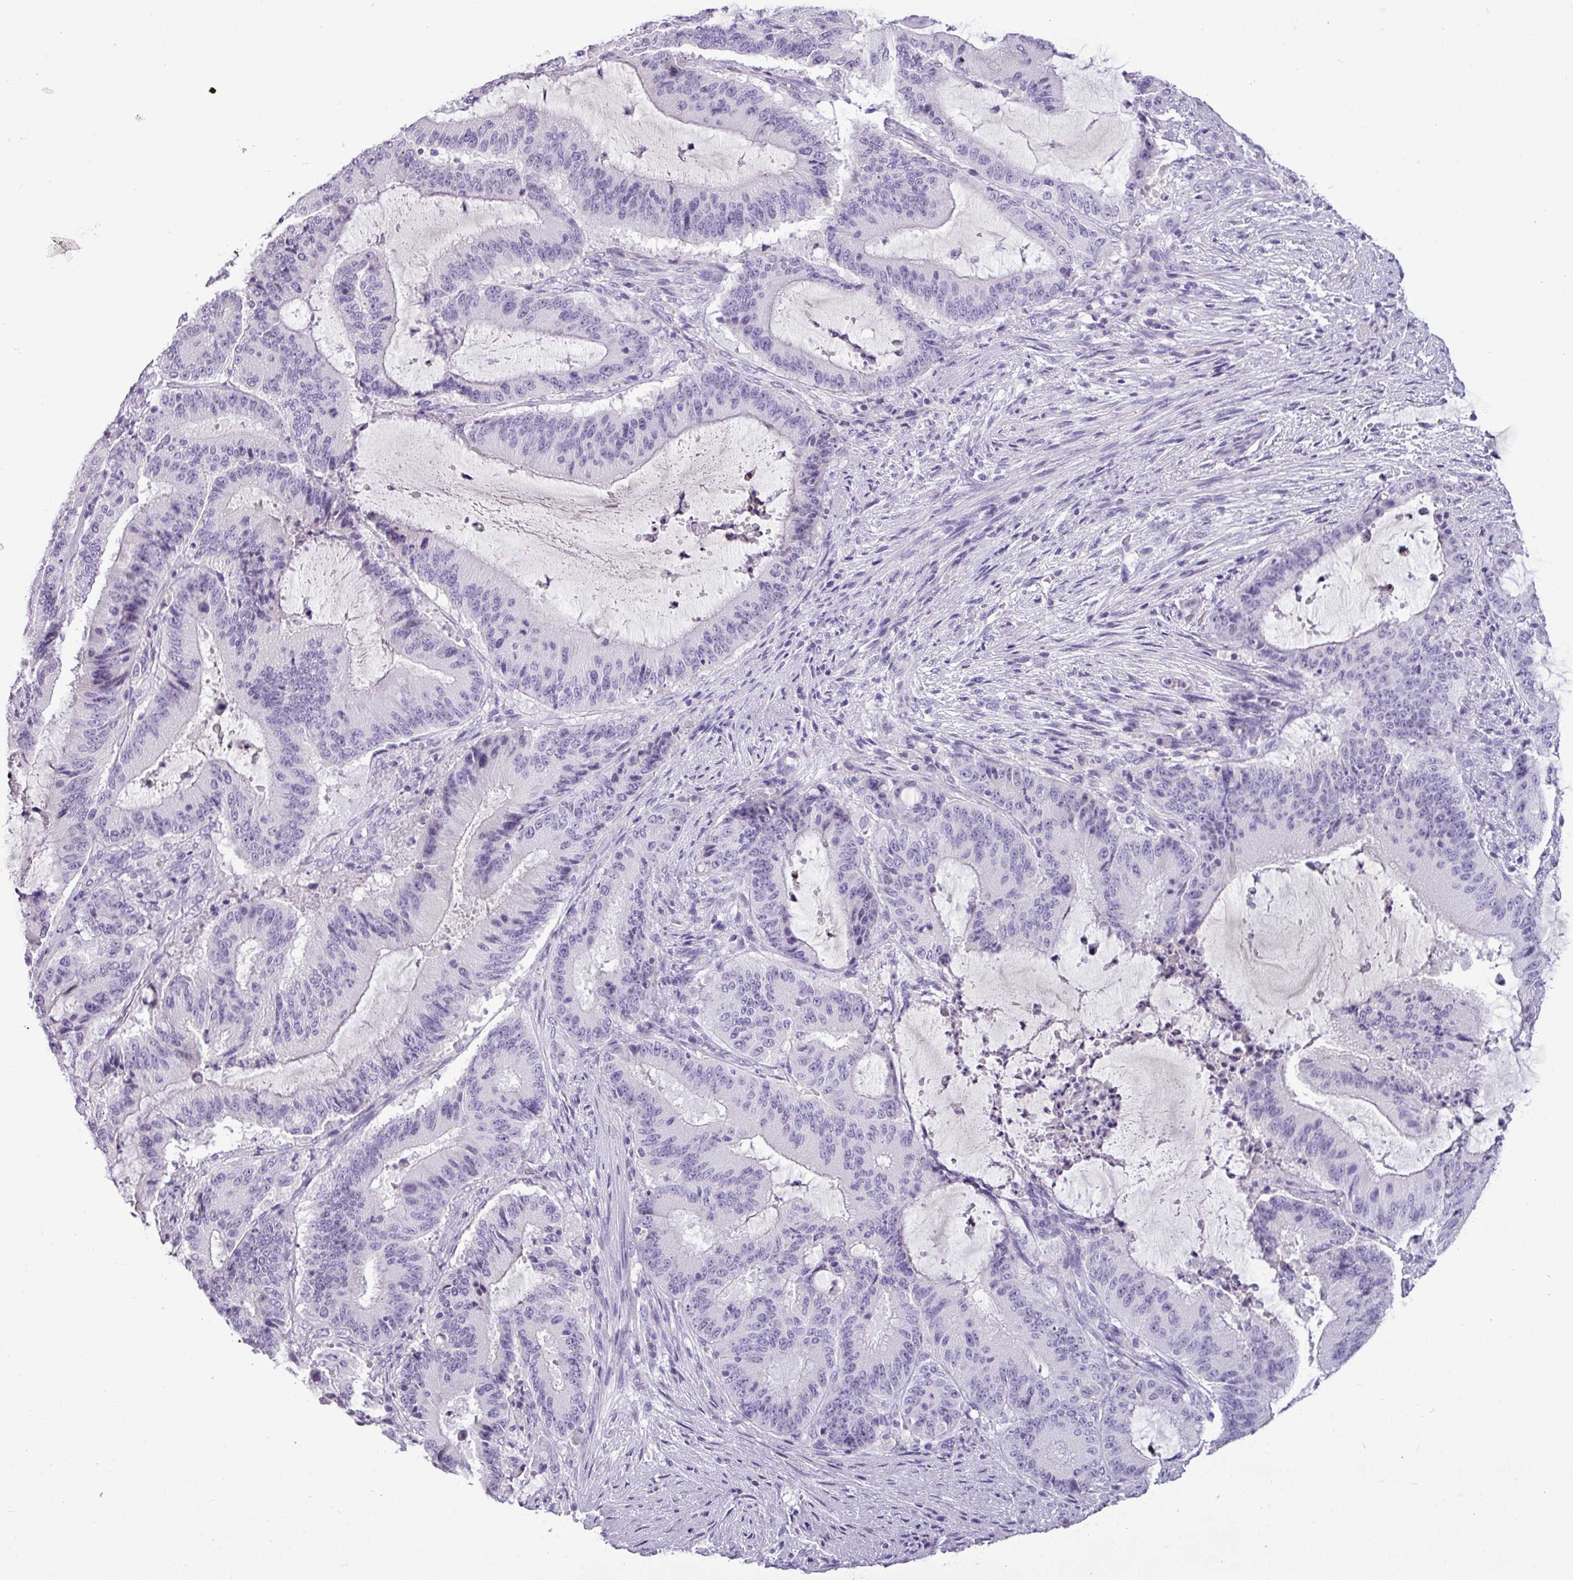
{"staining": {"intensity": "negative", "quantity": "none", "location": "none"}, "tissue": "liver cancer", "cell_type": "Tumor cells", "image_type": "cancer", "snomed": [{"axis": "morphology", "description": "Normal tissue, NOS"}, {"axis": "morphology", "description": "Cholangiocarcinoma"}, {"axis": "topography", "description": "Liver"}, {"axis": "topography", "description": "Peripheral nerve tissue"}], "caption": "Image shows no protein positivity in tumor cells of liver cholangiocarcinoma tissue. The staining is performed using DAB brown chromogen with nuclei counter-stained in using hematoxylin.", "gene": "TMEM91", "patient": {"sex": "female", "age": 73}}